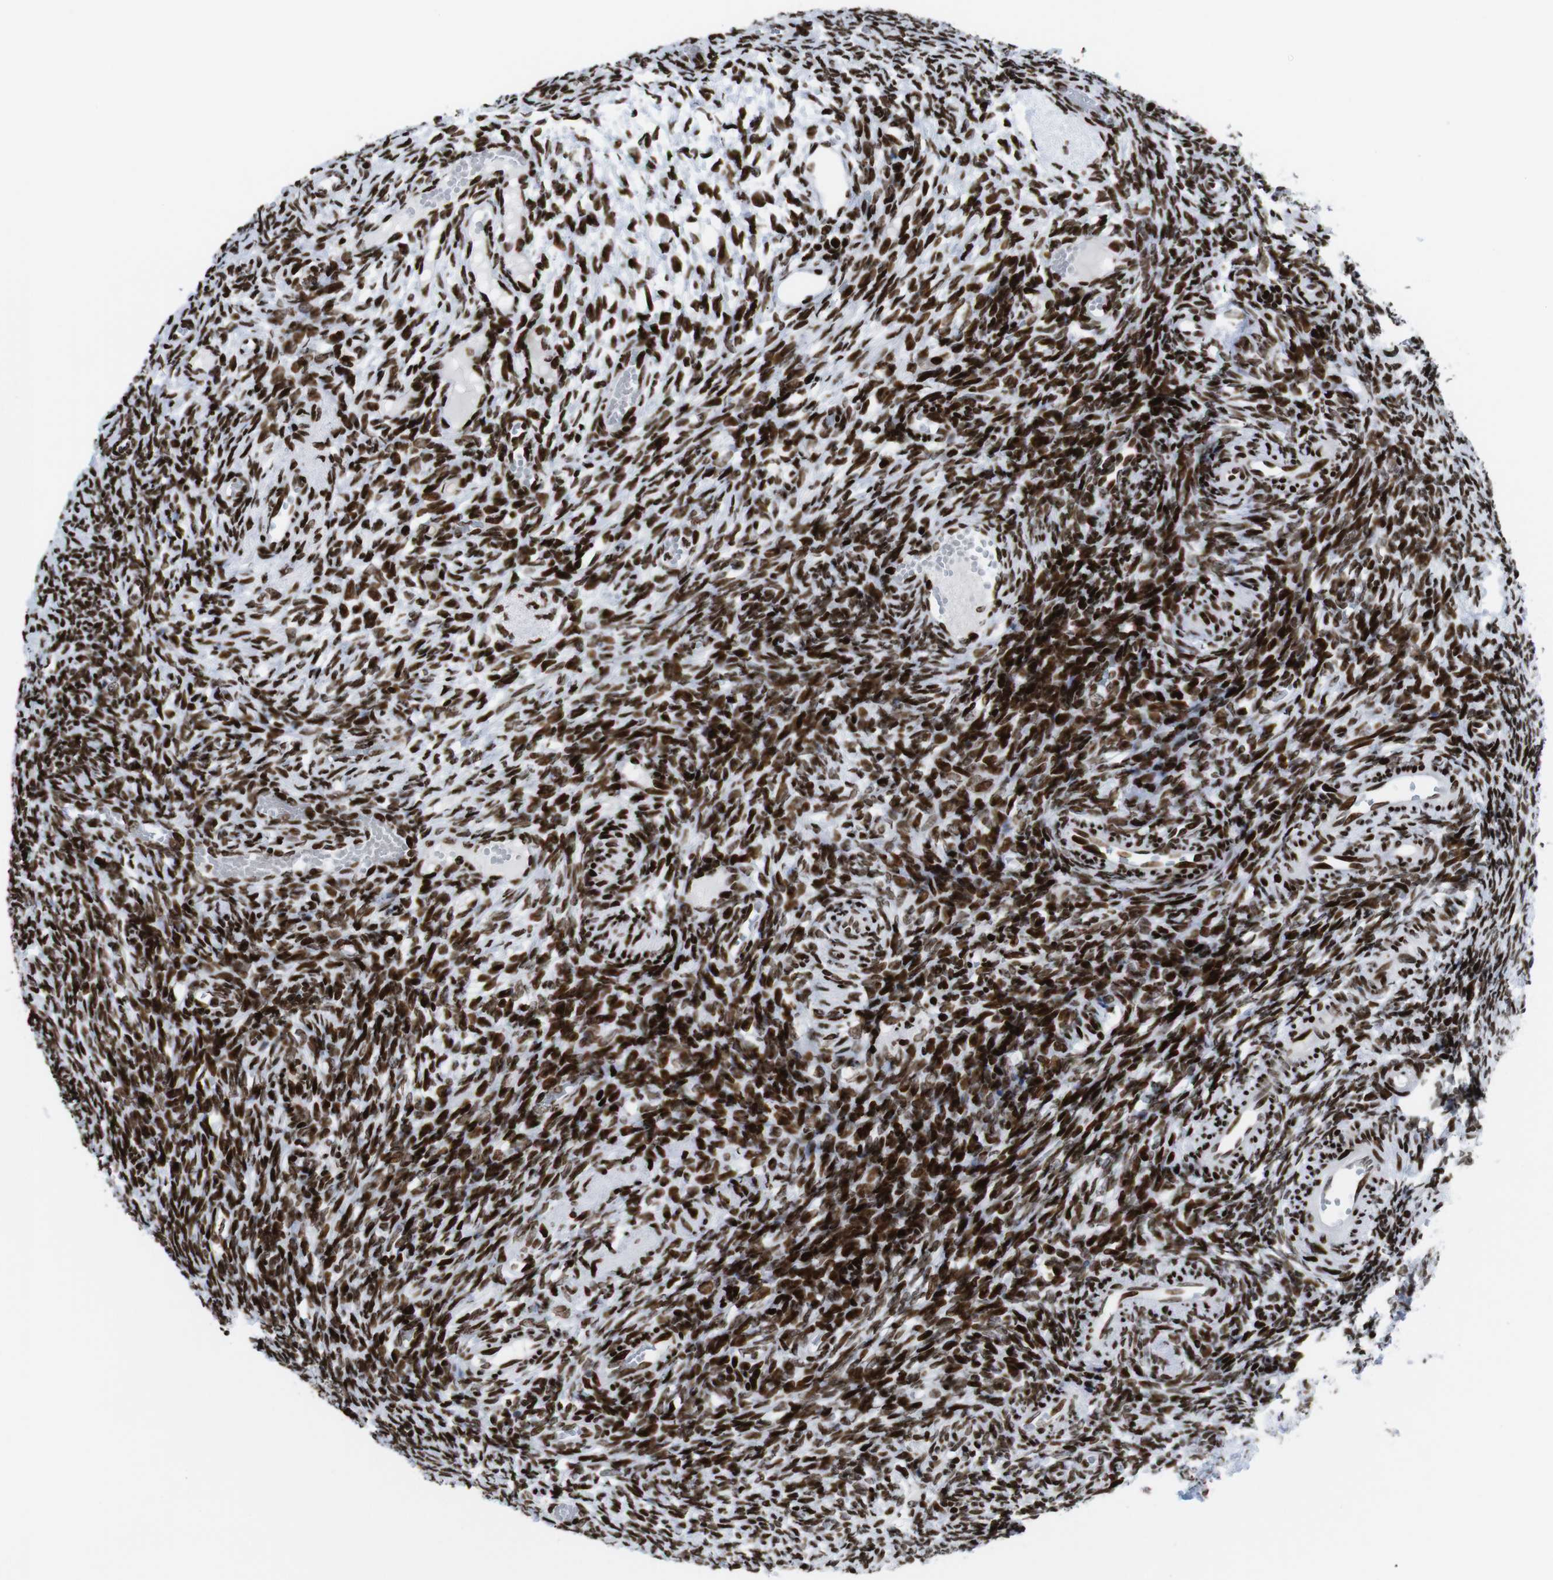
{"staining": {"intensity": "moderate", "quantity": ">75%", "location": "nuclear"}, "tissue": "ovary", "cell_type": "Follicle cells", "image_type": "normal", "snomed": [{"axis": "morphology", "description": "Normal tissue, NOS"}, {"axis": "topography", "description": "Ovary"}], "caption": "Protein expression analysis of unremarkable human ovary reveals moderate nuclear positivity in about >75% of follicle cells. The protein is shown in brown color, while the nuclei are stained blue.", "gene": "H1", "patient": {"sex": "female", "age": 35}}